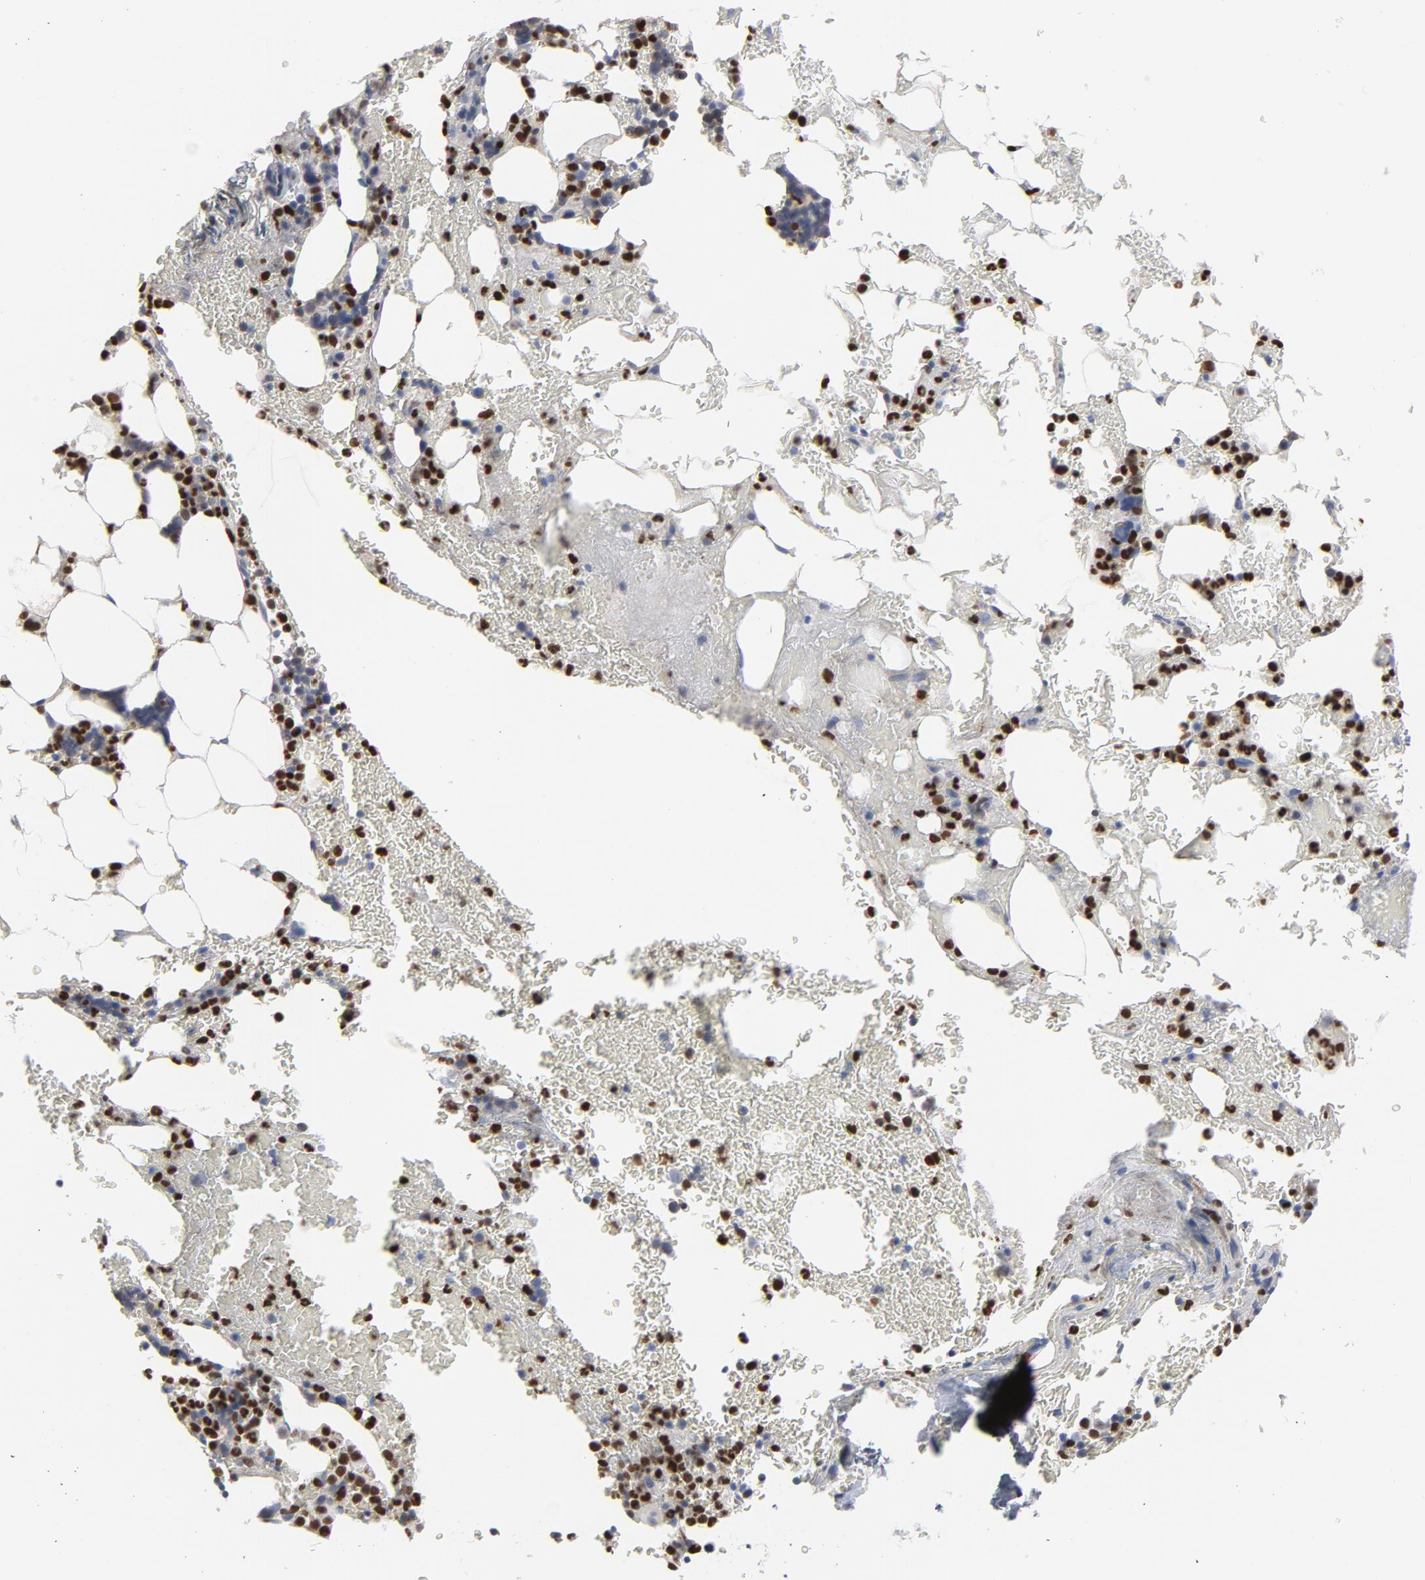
{"staining": {"intensity": "strong", "quantity": "25%-75%", "location": "nuclear"}, "tissue": "bone marrow", "cell_type": "Hematopoietic cells", "image_type": "normal", "snomed": [{"axis": "morphology", "description": "Normal tissue, NOS"}, {"axis": "topography", "description": "Bone marrow"}], "caption": "Brown immunohistochemical staining in unremarkable bone marrow shows strong nuclear positivity in approximately 25%-75% of hematopoietic cells.", "gene": "SPI1", "patient": {"sex": "female", "age": 73}}